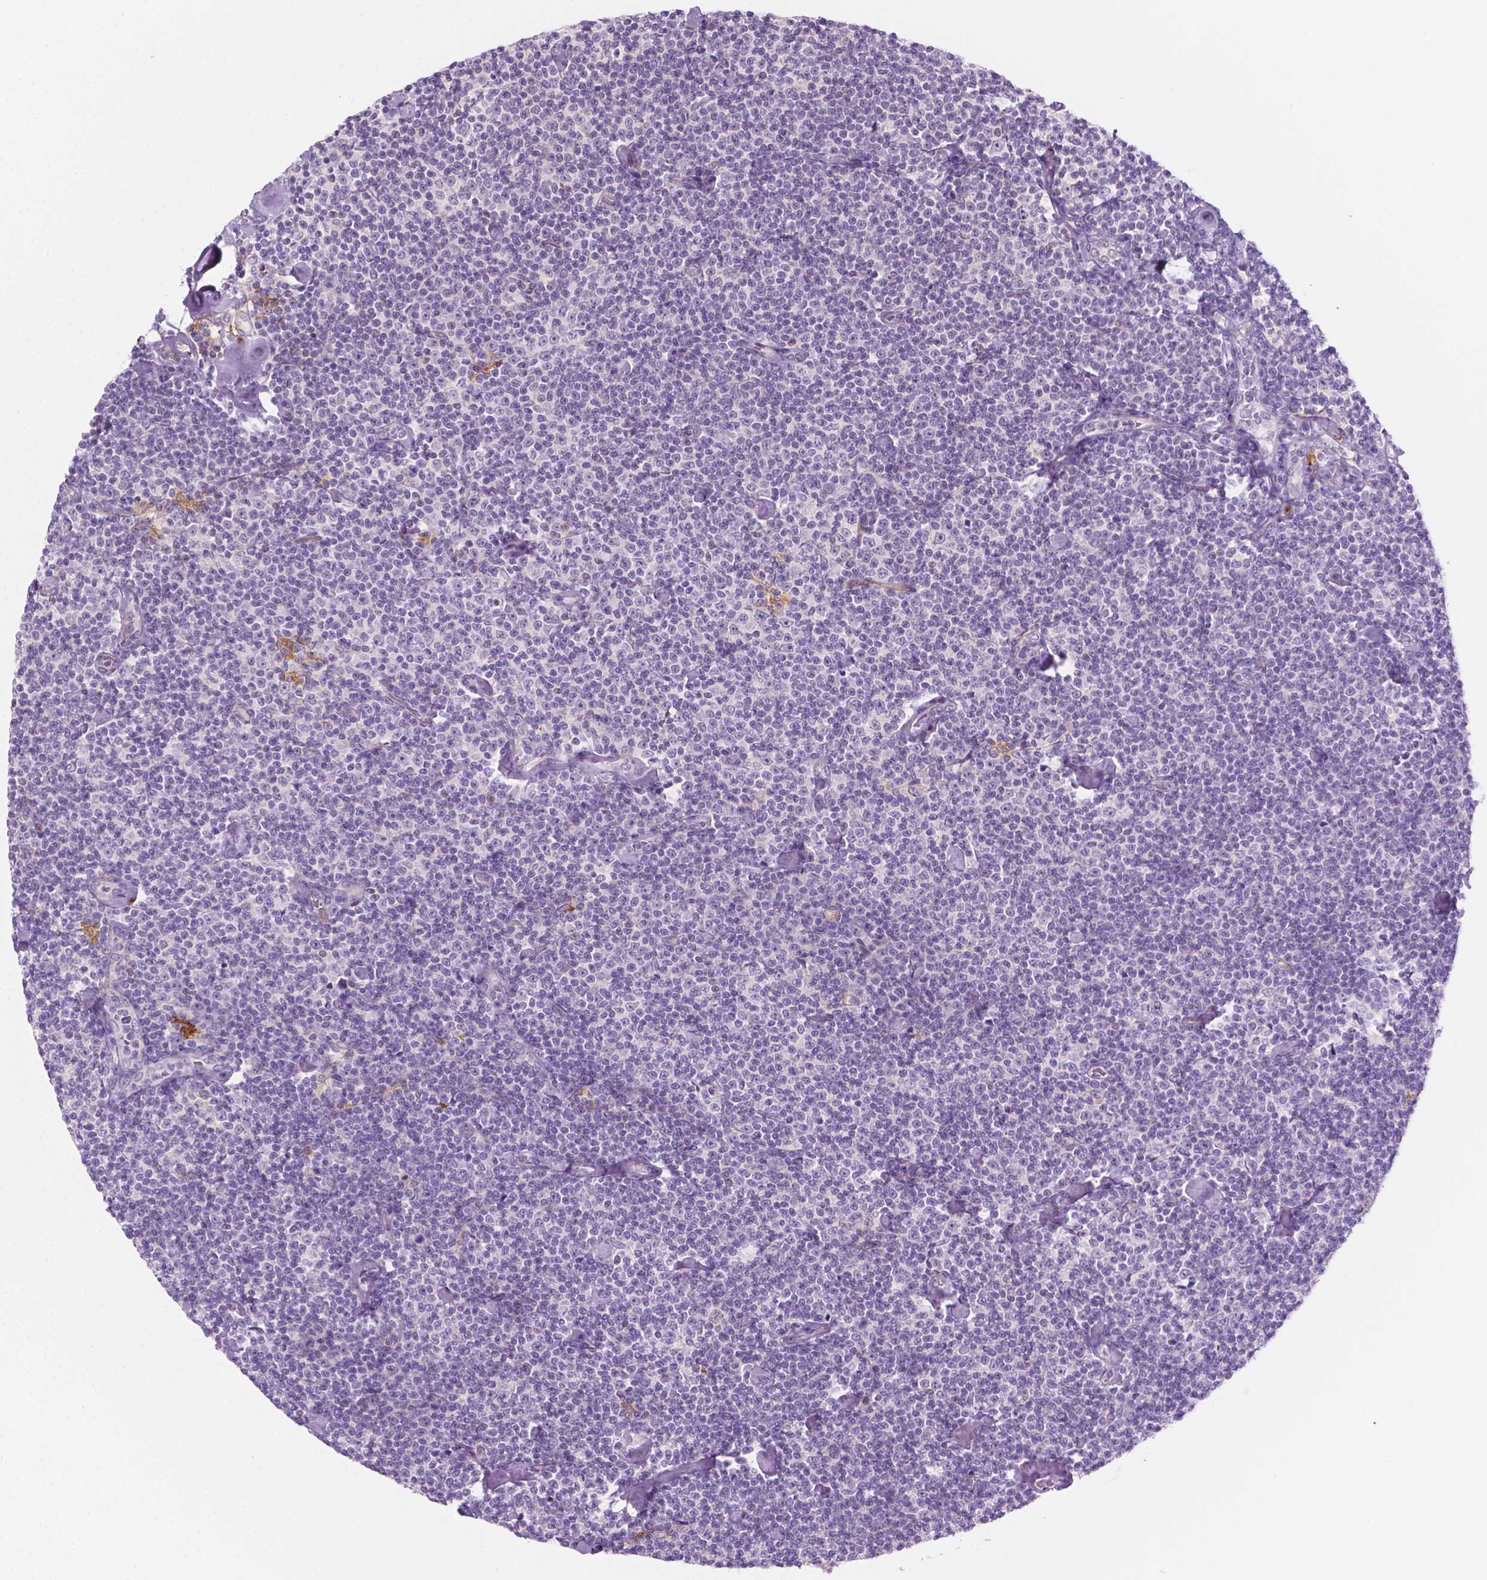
{"staining": {"intensity": "negative", "quantity": "none", "location": "none"}, "tissue": "lymphoma", "cell_type": "Tumor cells", "image_type": "cancer", "snomed": [{"axis": "morphology", "description": "Malignant lymphoma, non-Hodgkin's type, Low grade"}, {"axis": "topography", "description": "Lymph node"}], "caption": "An immunohistochemistry (IHC) histopathology image of lymphoma is shown. There is no staining in tumor cells of lymphoma.", "gene": "EPPK1", "patient": {"sex": "male", "age": 81}}